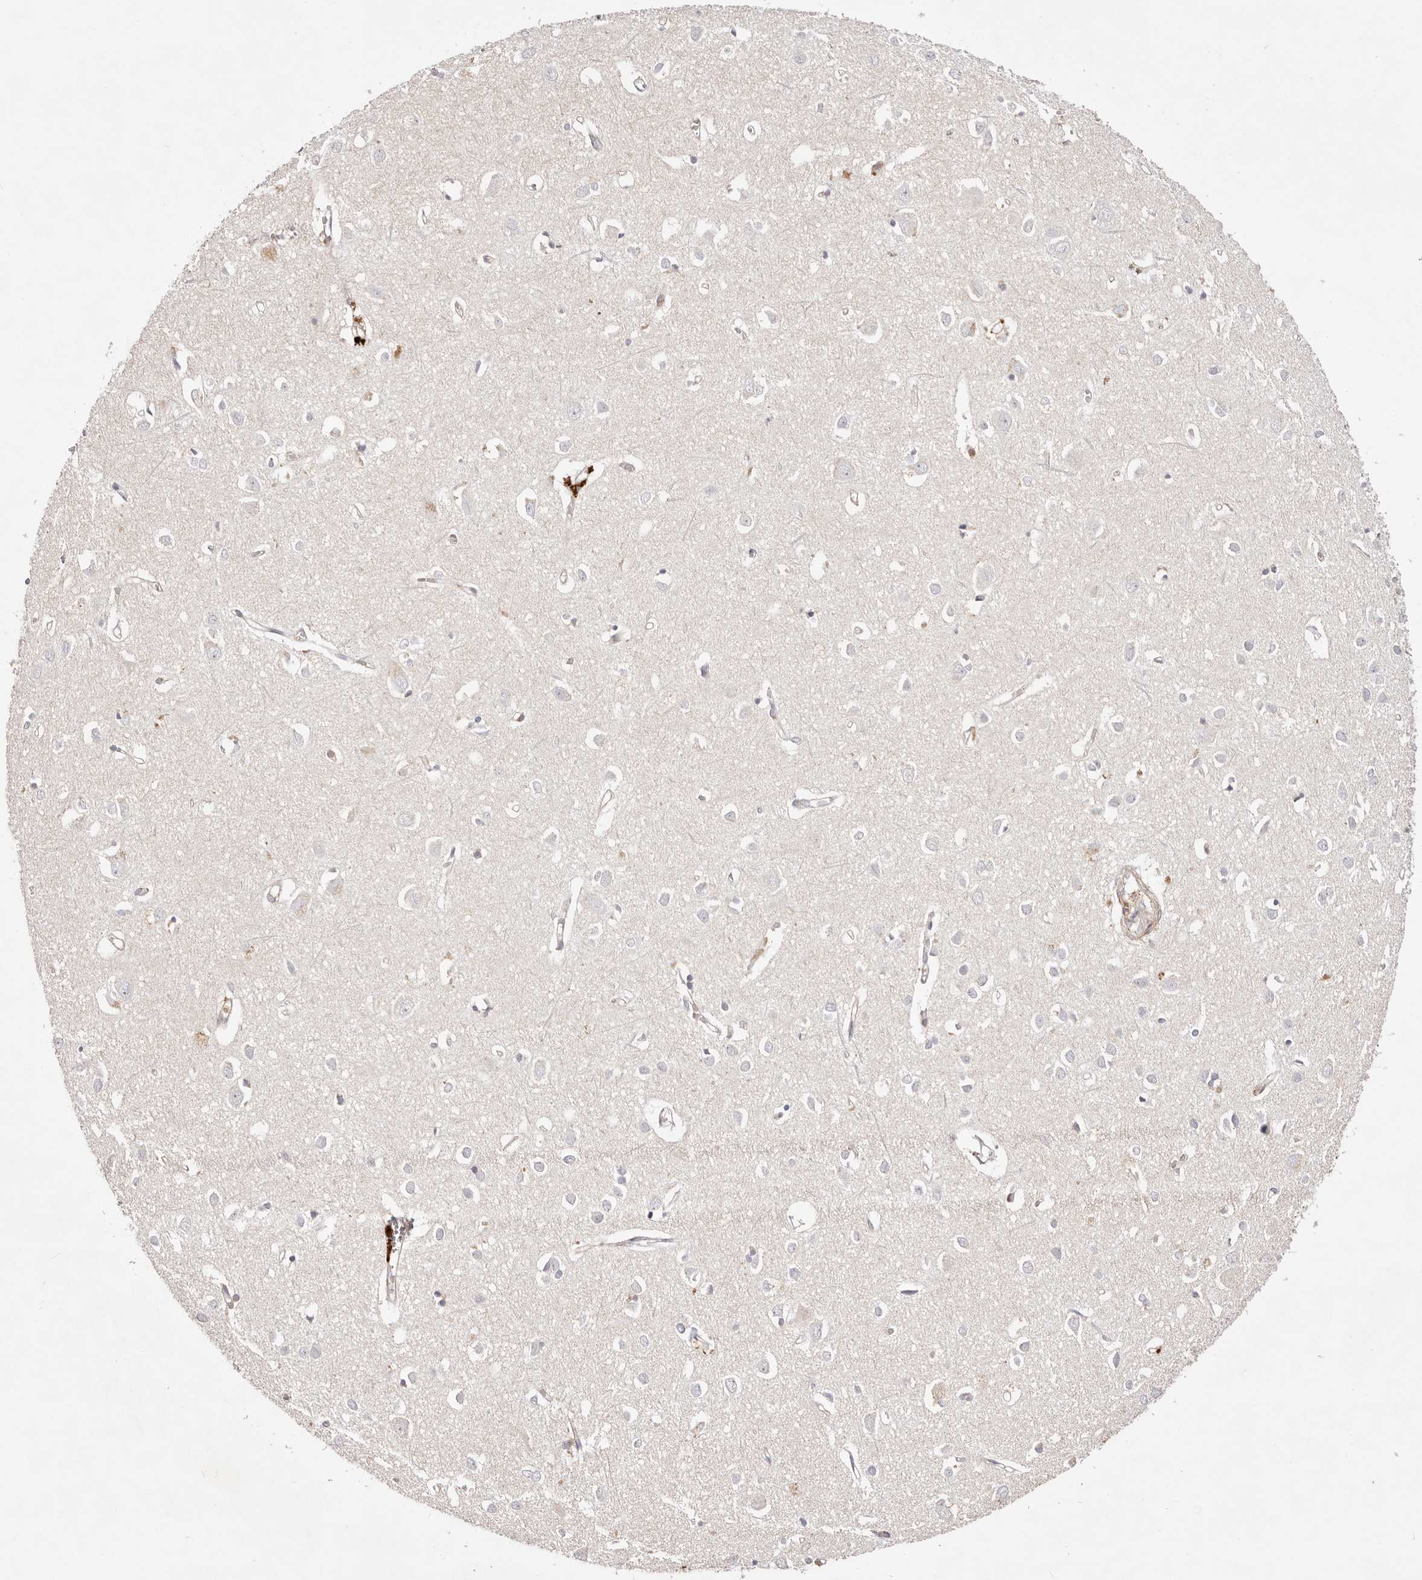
{"staining": {"intensity": "negative", "quantity": "none", "location": "none"}, "tissue": "cerebral cortex", "cell_type": "Endothelial cells", "image_type": "normal", "snomed": [{"axis": "morphology", "description": "Normal tissue, NOS"}, {"axis": "topography", "description": "Cerebral cortex"}], "caption": "Endothelial cells show no significant expression in normal cerebral cortex. Brightfield microscopy of IHC stained with DAB (brown) and hematoxylin (blue), captured at high magnification.", "gene": "SLC35B2", "patient": {"sex": "female", "age": 64}}